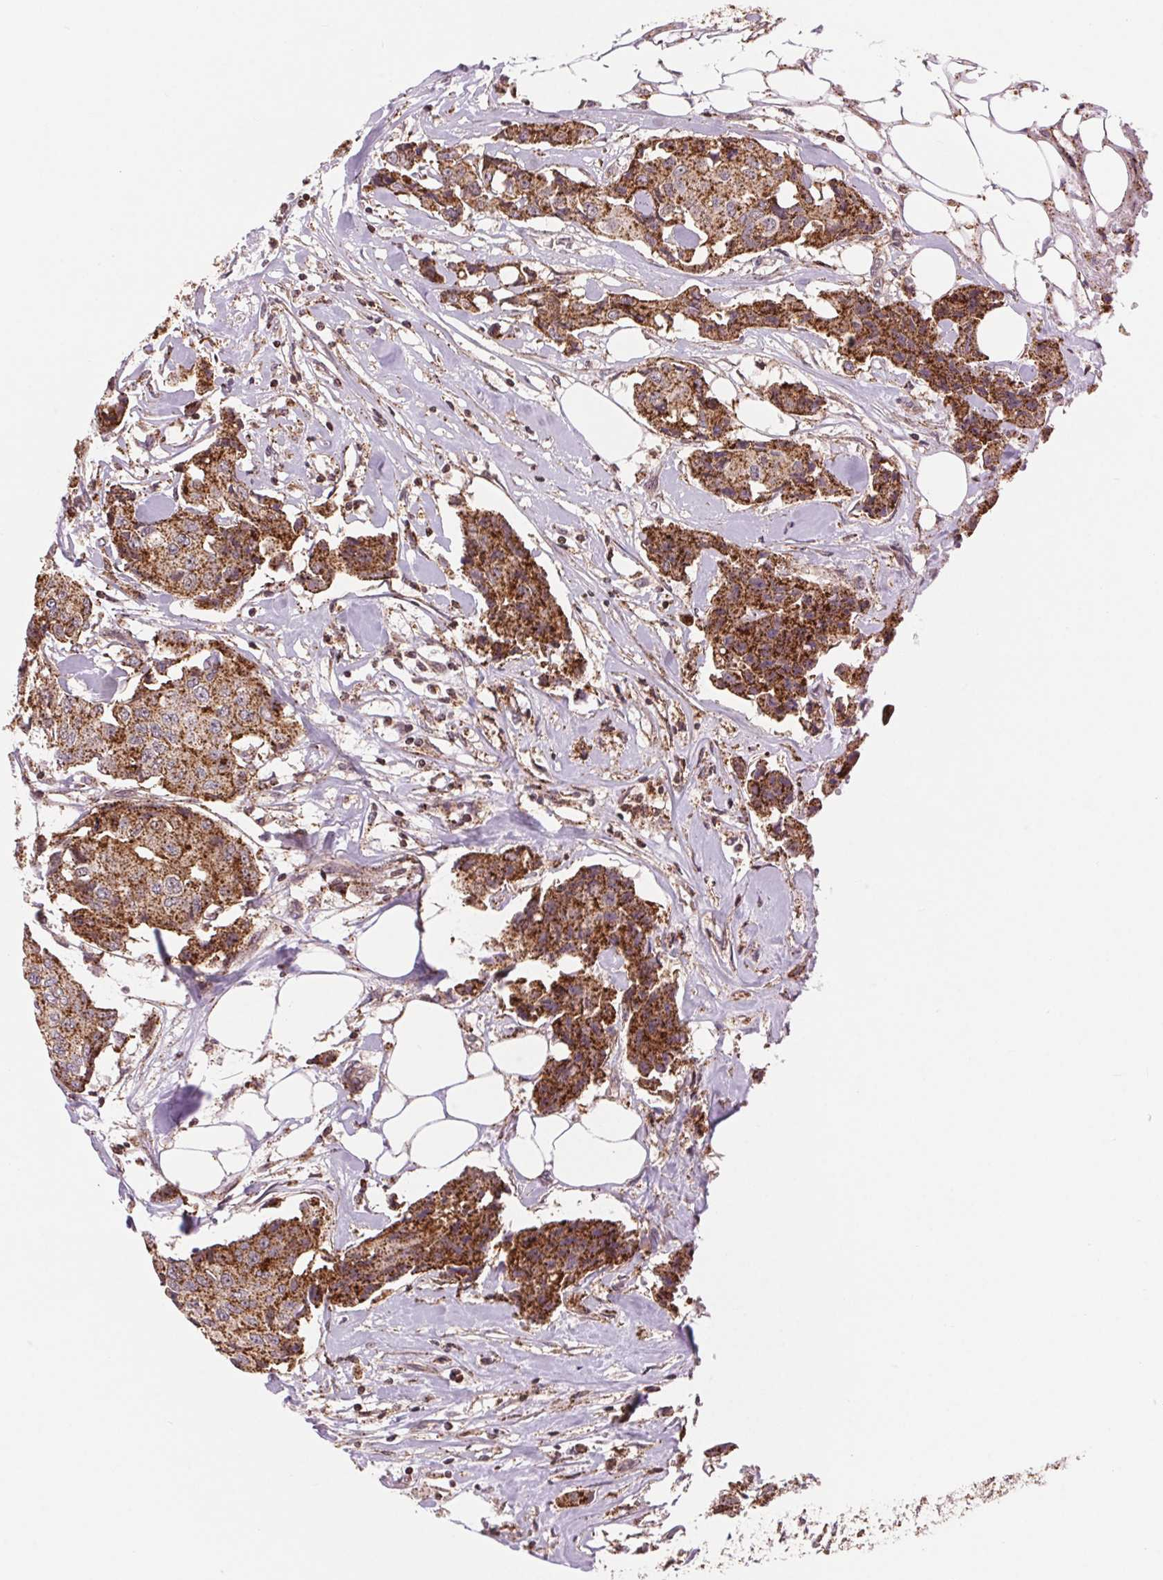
{"staining": {"intensity": "strong", "quantity": ">75%", "location": "cytoplasmic/membranous"}, "tissue": "breast cancer", "cell_type": "Tumor cells", "image_type": "cancer", "snomed": [{"axis": "morphology", "description": "Duct carcinoma"}, {"axis": "topography", "description": "Breast"}, {"axis": "topography", "description": "Lymph node"}], "caption": "Breast cancer tissue shows strong cytoplasmic/membranous positivity in about >75% of tumor cells", "gene": "CHMP4B", "patient": {"sex": "female", "age": 80}}